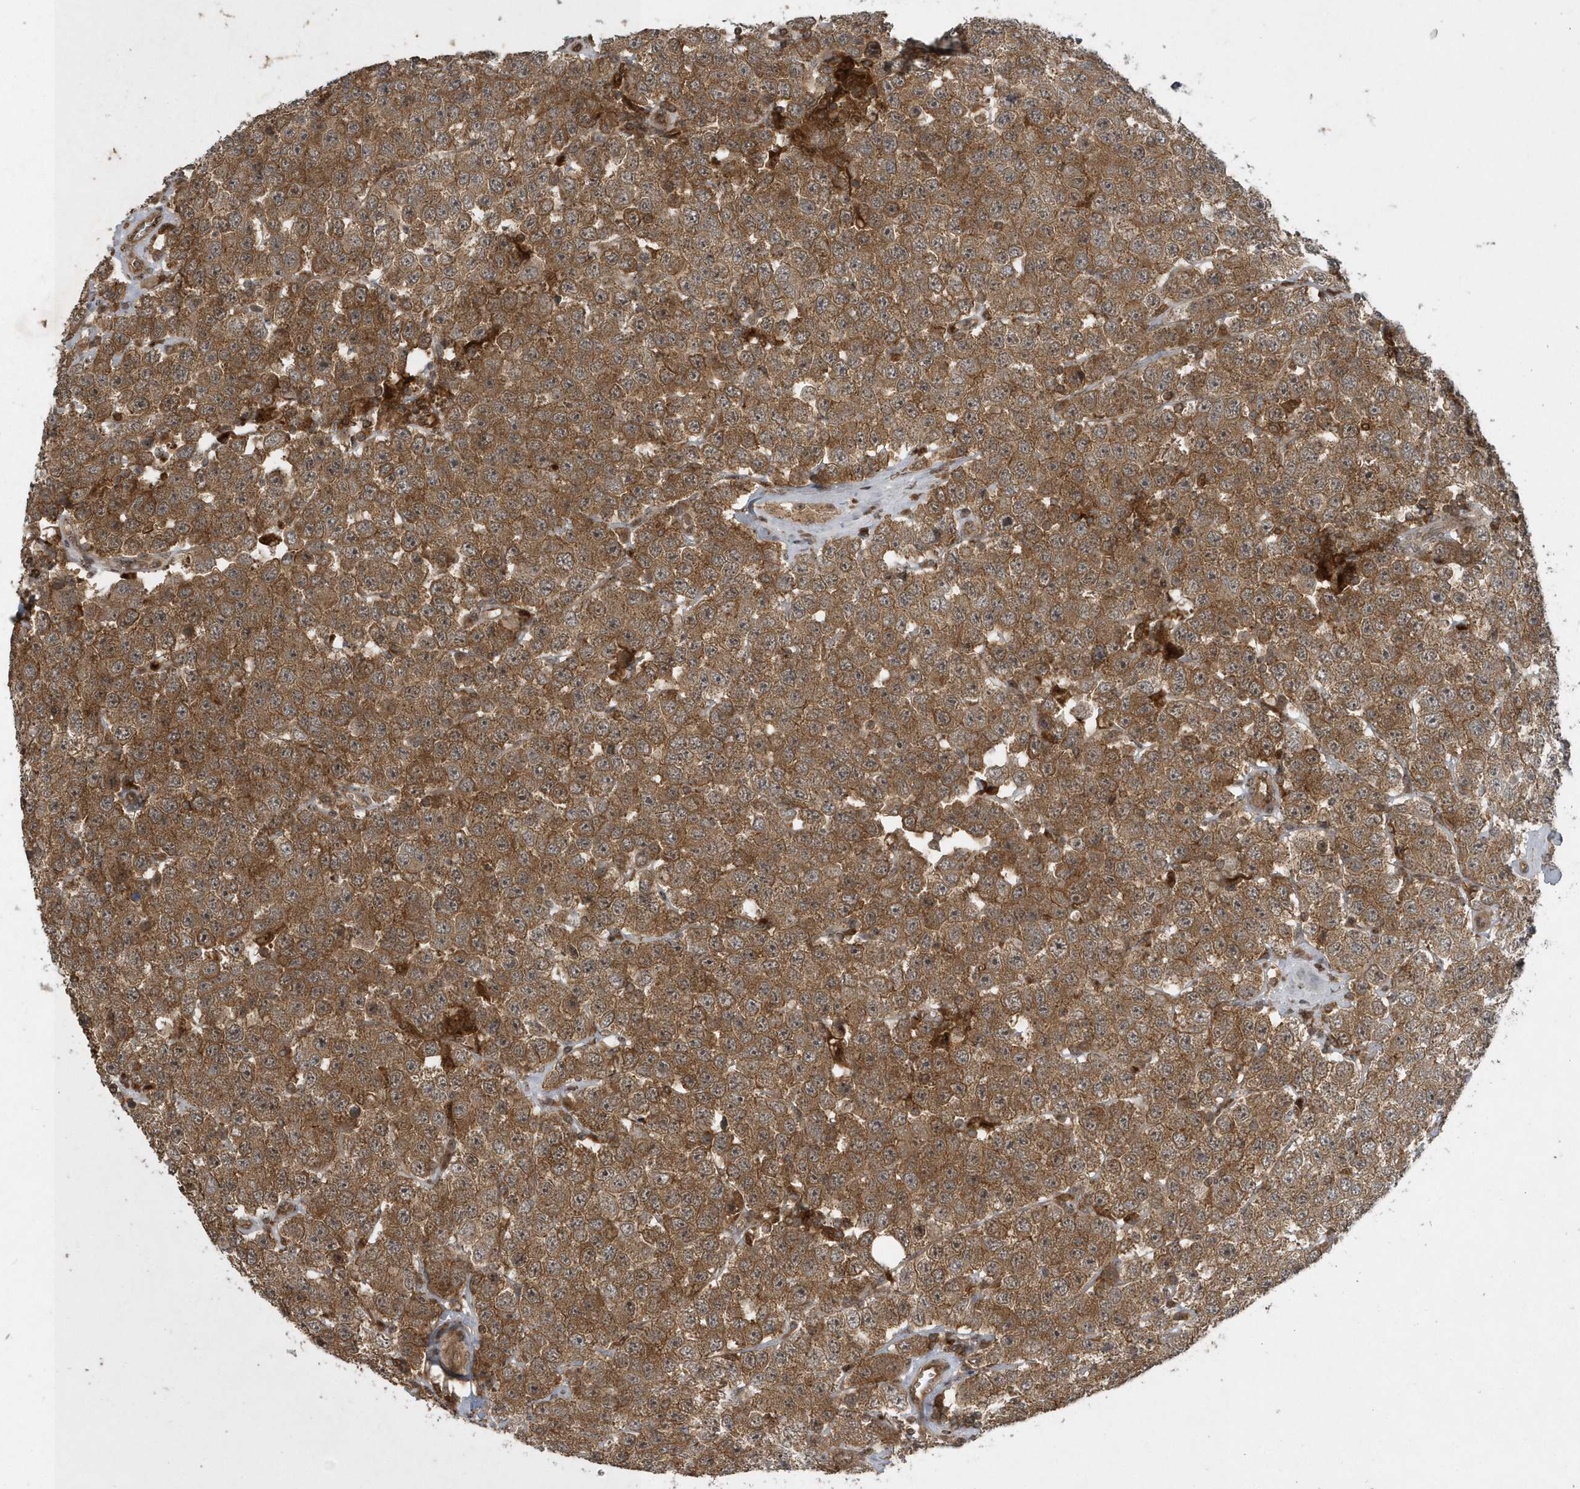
{"staining": {"intensity": "strong", "quantity": ">75%", "location": "cytoplasmic/membranous"}, "tissue": "testis cancer", "cell_type": "Tumor cells", "image_type": "cancer", "snomed": [{"axis": "morphology", "description": "Seminoma, NOS"}, {"axis": "topography", "description": "Testis"}], "caption": "Immunohistochemistry (IHC) staining of testis seminoma, which reveals high levels of strong cytoplasmic/membranous expression in about >75% of tumor cells indicating strong cytoplasmic/membranous protein expression. The staining was performed using DAB (3,3'-diaminobenzidine) (brown) for protein detection and nuclei were counterstained in hematoxylin (blue).", "gene": "LACC1", "patient": {"sex": "male", "age": 28}}